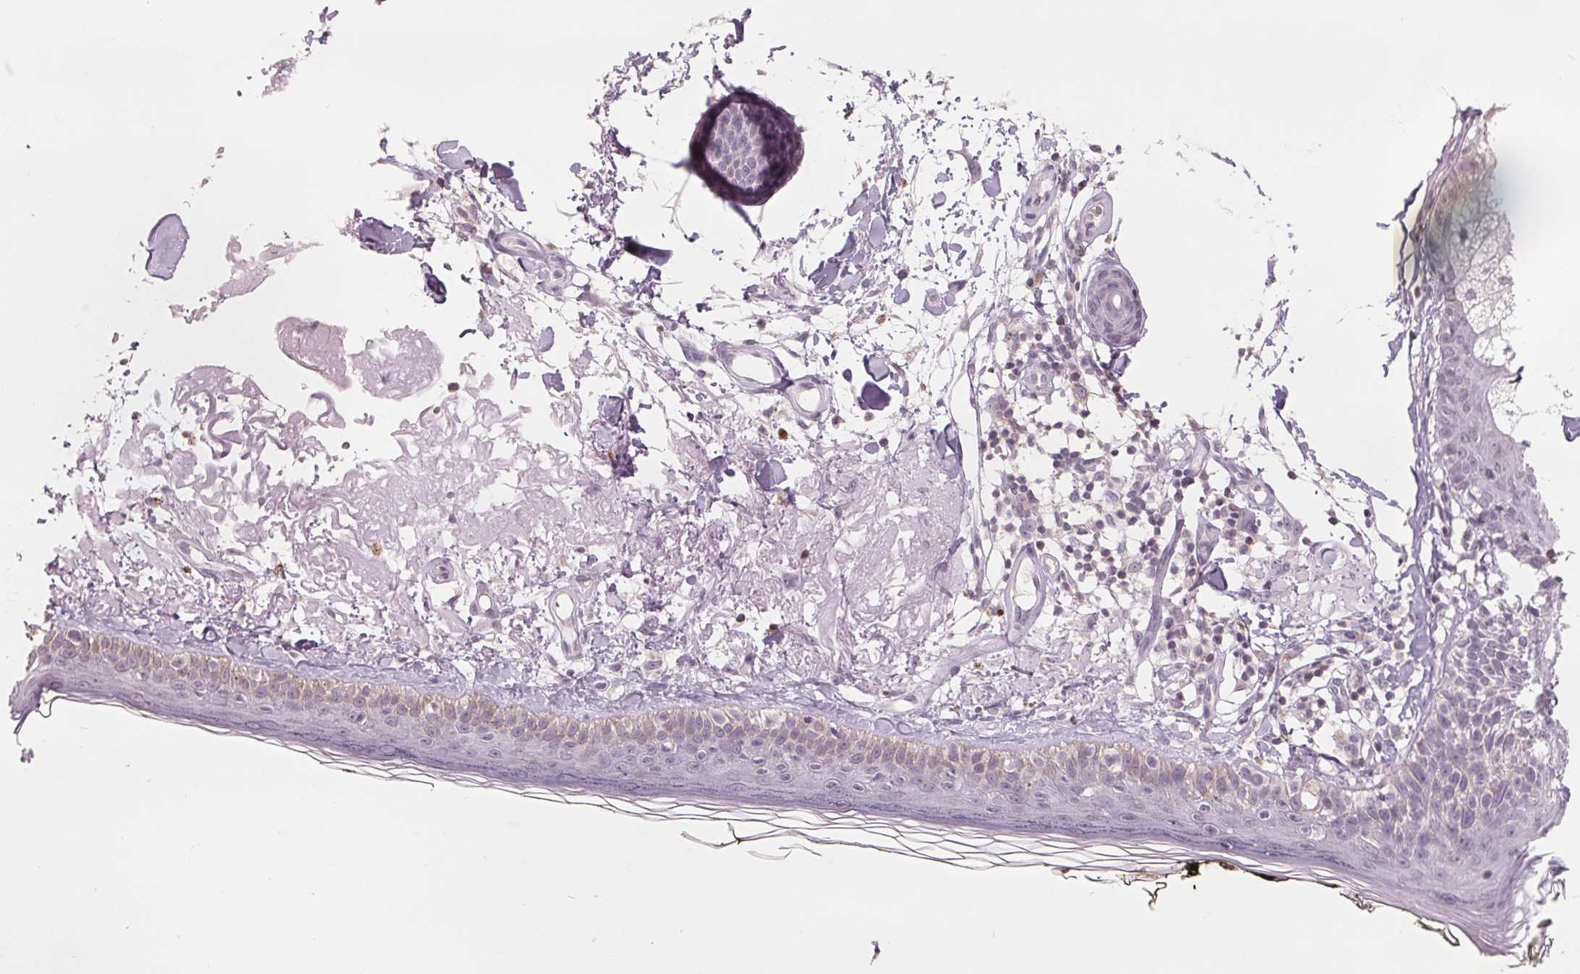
{"staining": {"intensity": "negative", "quantity": "none", "location": "none"}, "tissue": "skin", "cell_type": "Fibroblasts", "image_type": "normal", "snomed": [{"axis": "morphology", "description": "Normal tissue, NOS"}, {"axis": "topography", "description": "Skin"}], "caption": "DAB (3,3'-diaminobenzidine) immunohistochemical staining of unremarkable skin exhibits no significant positivity in fibroblasts.", "gene": "FTCD", "patient": {"sex": "male", "age": 76}}